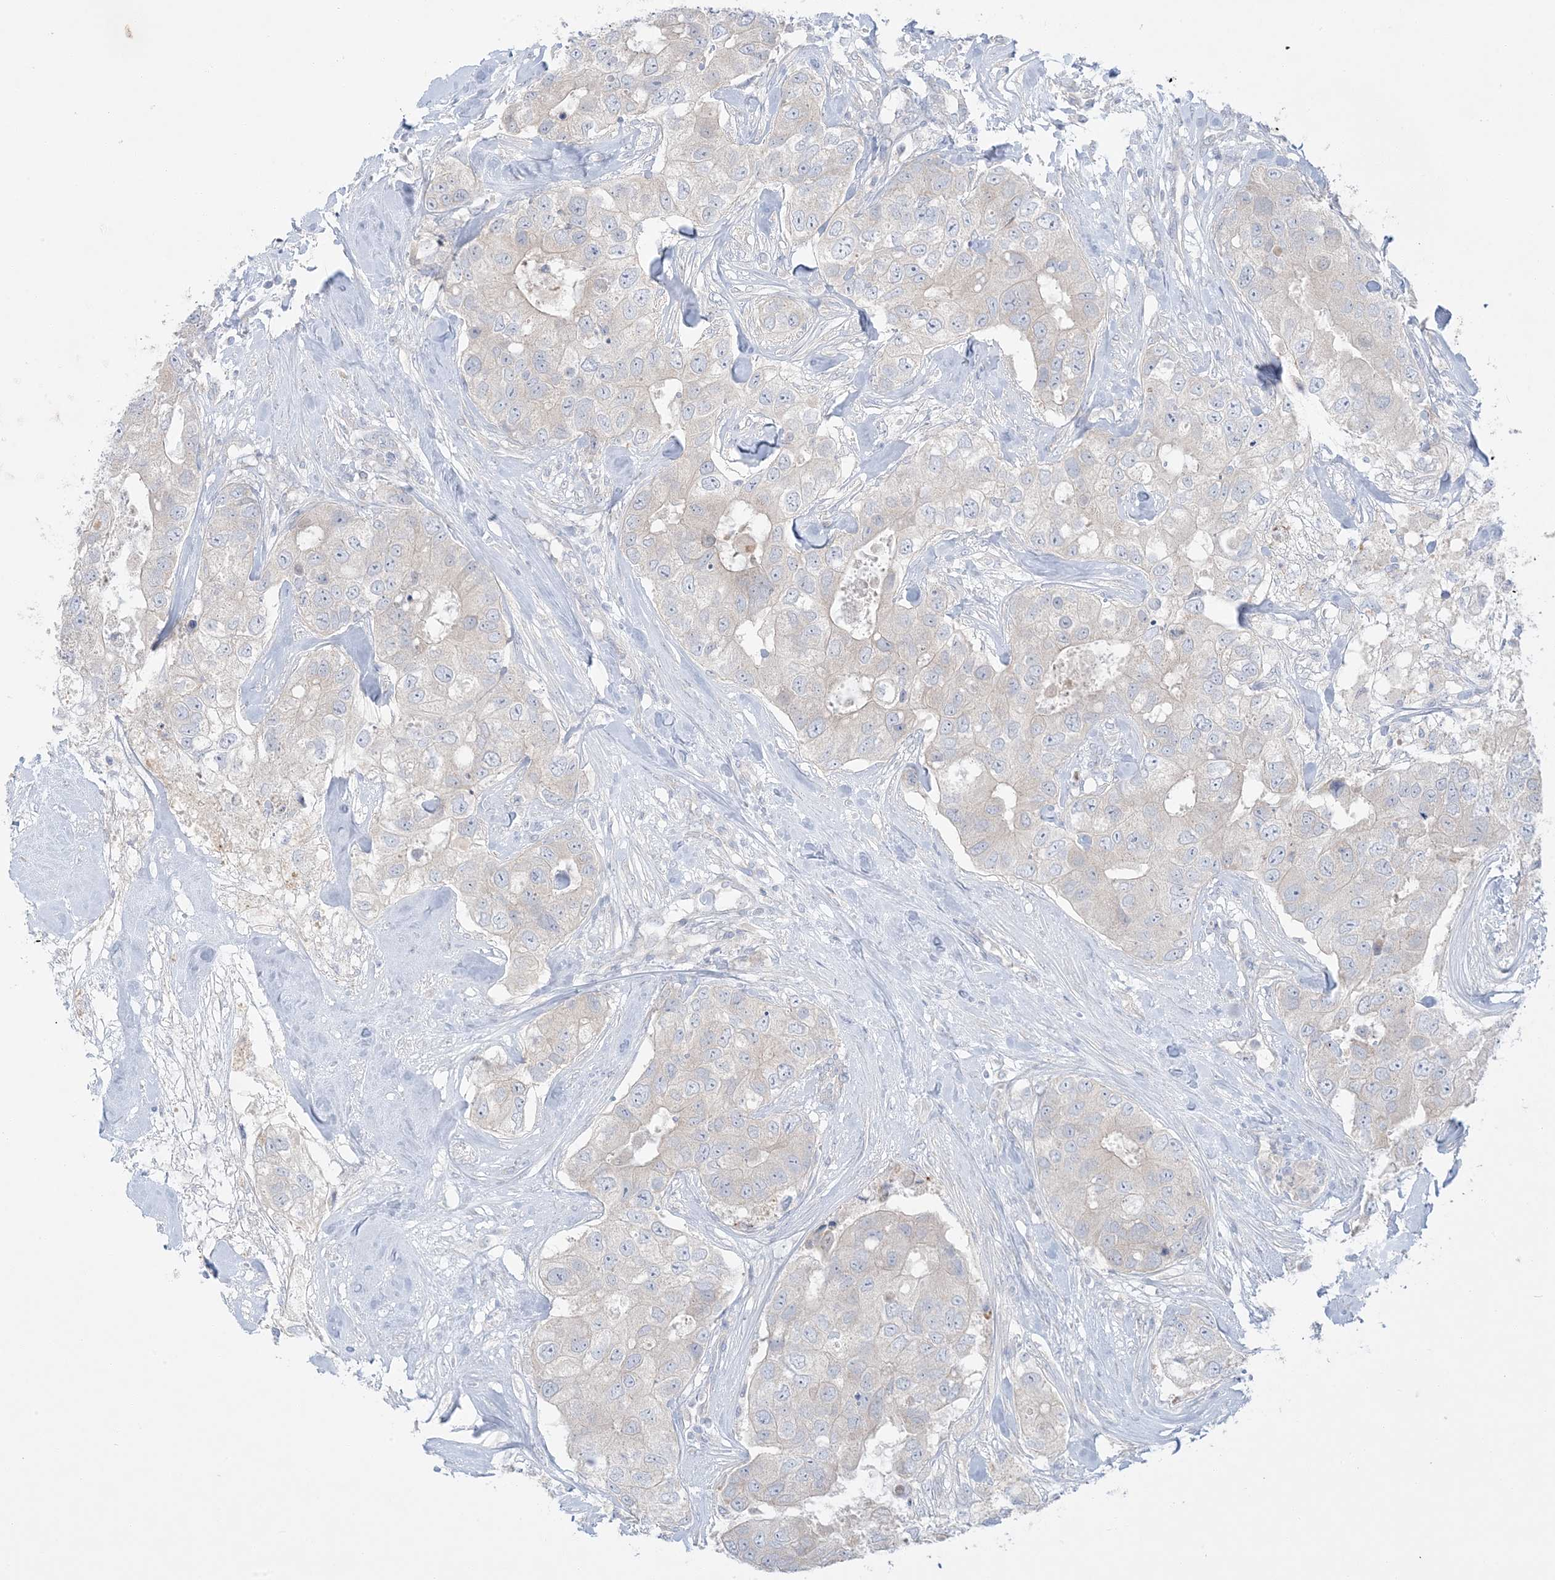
{"staining": {"intensity": "negative", "quantity": "none", "location": "none"}, "tissue": "breast cancer", "cell_type": "Tumor cells", "image_type": "cancer", "snomed": [{"axis": "morphology", "description": "Duct carcinoma"}, {"axis": "topography", "description": "Breast"}], "caption": "Immunohistochemical staining of human breast cancer reveals no significant staining in tumor cells. The staining was performed using DAB (3,3'-diaminobenzidine) to visualize the protein expression in brown, while the nuclei were stained in blue with hematoxylin (Magnification: 20x).", "gene": "FAM184A", "patient": {"sex": "female", "age": 62}}